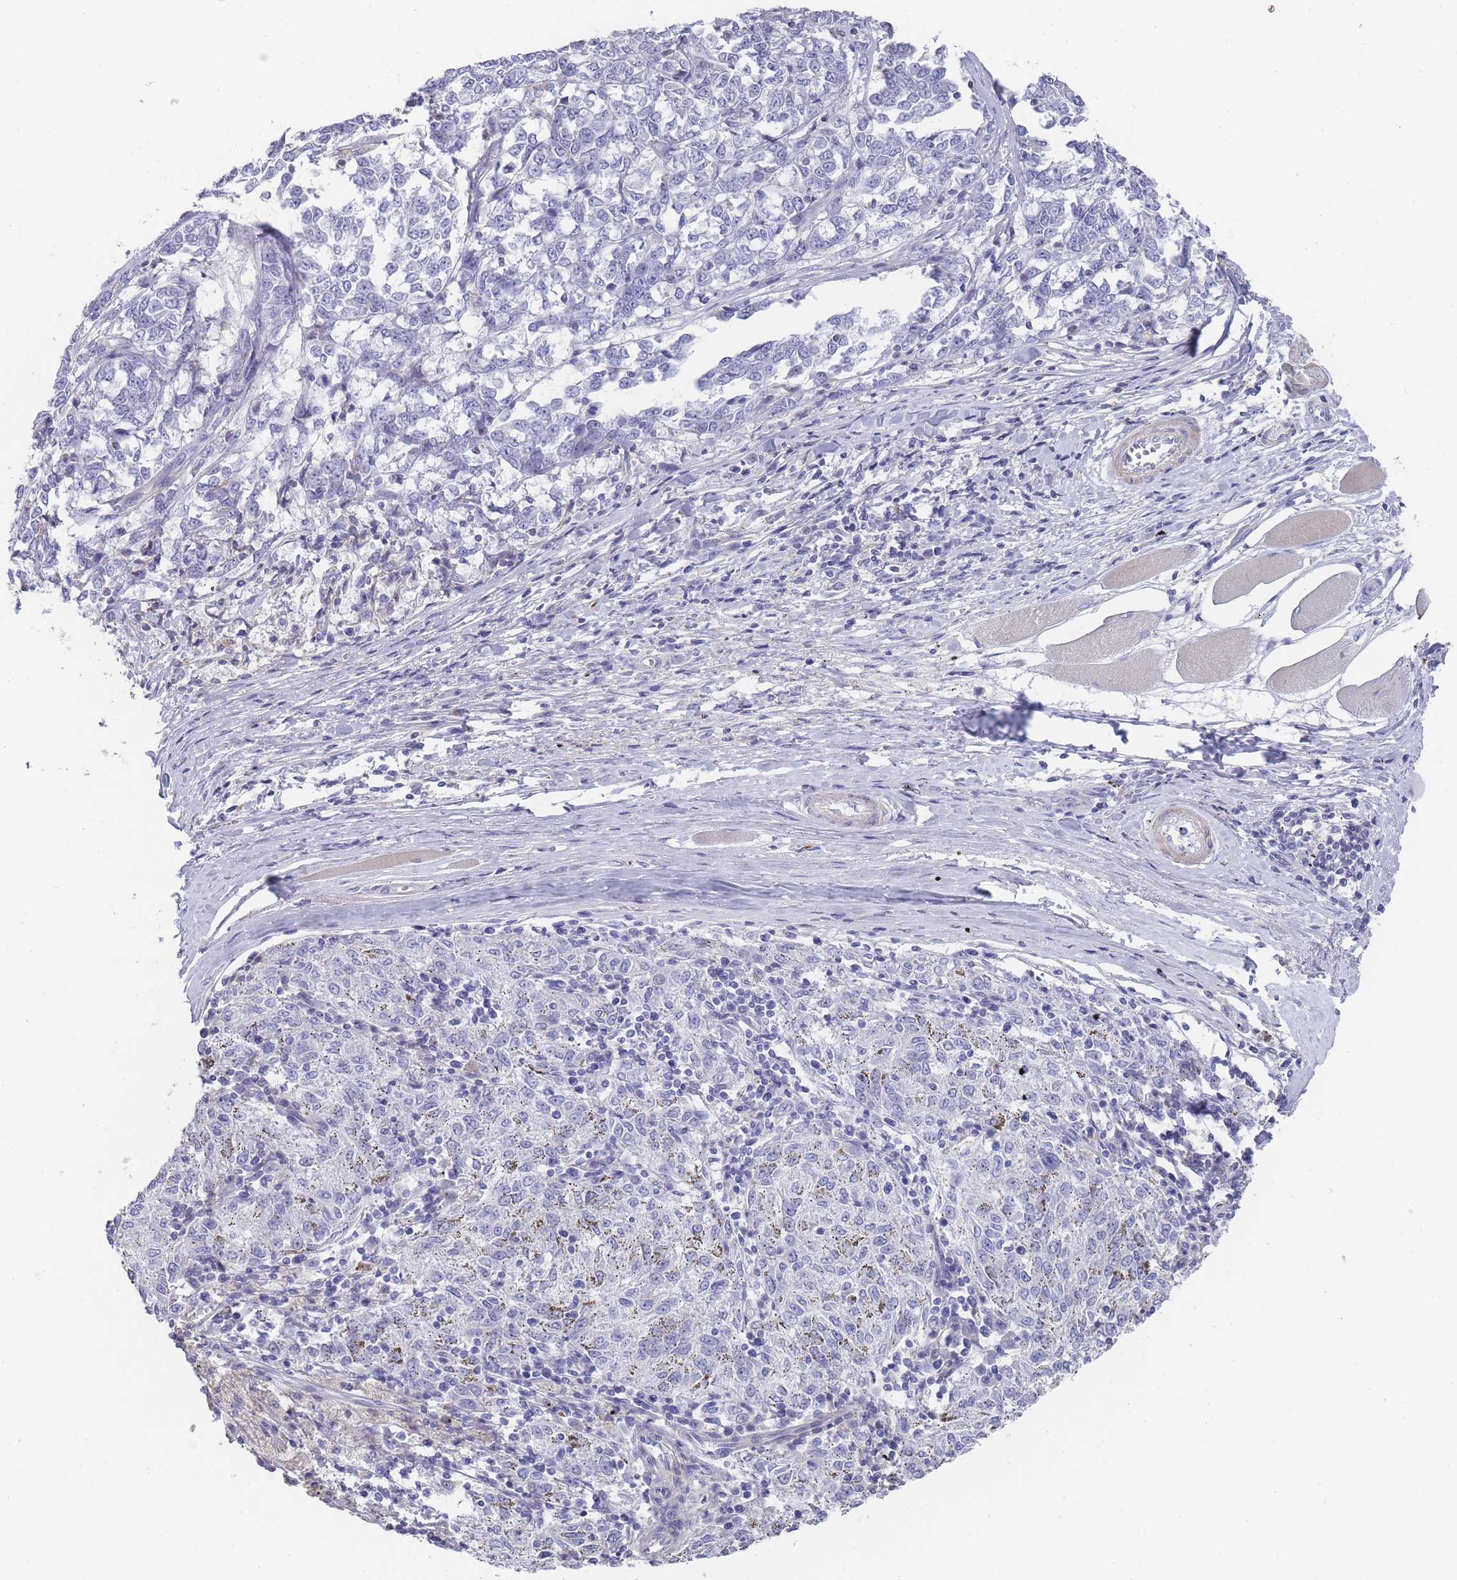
{"staining": {"intensity": "negative", "quantity": "none", "location": "none"}, "tissue": "melanoma", "cell_type": "Tumor cells", "image_type": "cancer", "snomed": [{"axis": "morphology", "description": "Malignant melanoma, NOS"}, {"axis": "topography", "description": "Skin"}], "caption": "IHC of human malignant melanoma demonstrates no staining in tumor cells. Brightfield microscopy of immunohistochemistry stained with DAB (brown) and hematoxylin (blue), captured at high magnification.", "gene": "SCCPDH", "patient": {"sex": "female", "age": 72}}